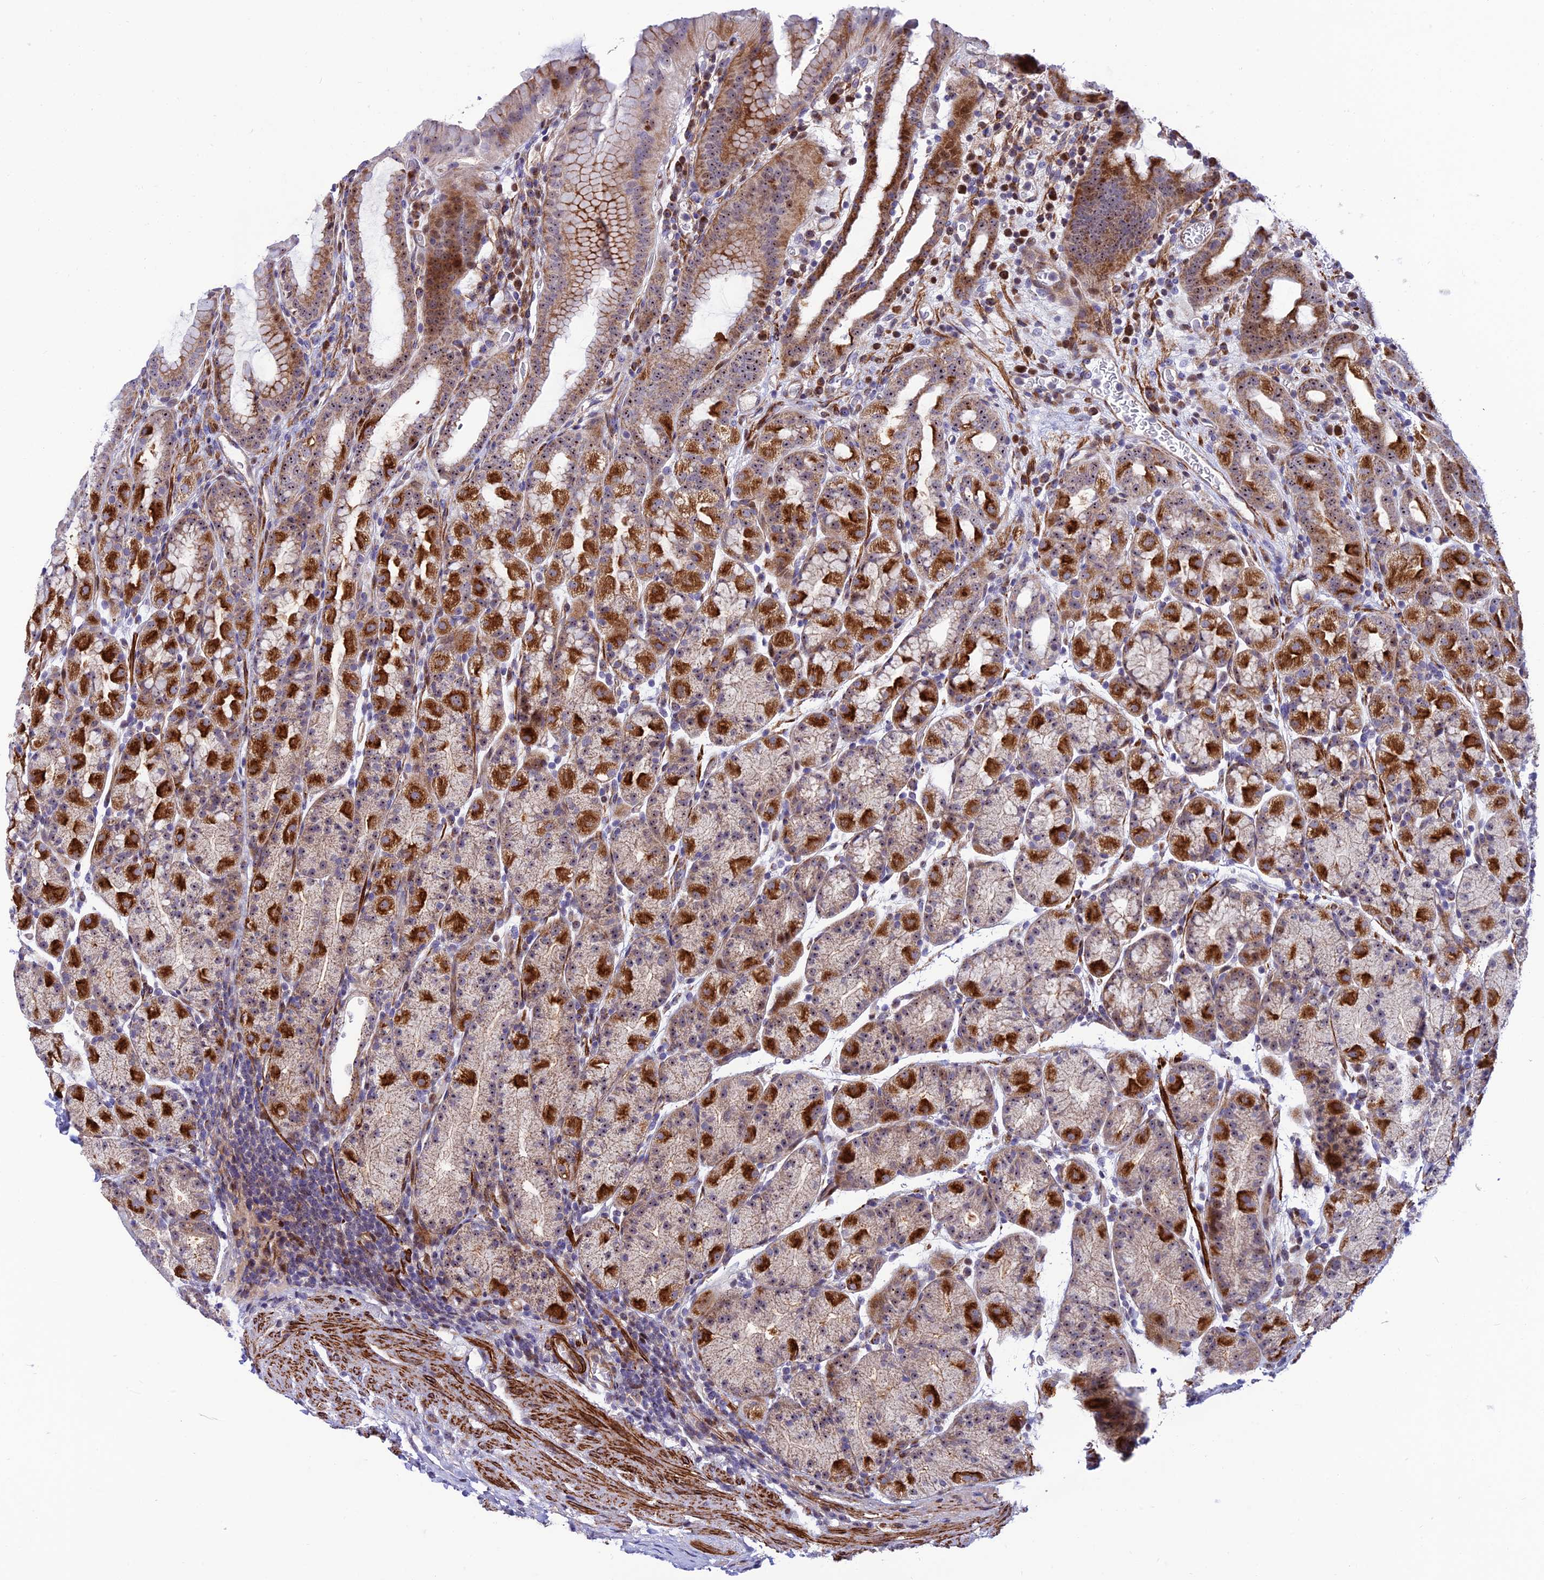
{"staining": {"intensity": "strong", "quantity": "25%-75%", "location": "cytoplasmic/membranous,nuclear"}, "tissue": "stomach", "cell_type": "Glandular cells", "image_type": "normal", "snomed": [{"axis": "morphology", "description": "Normal tissue, NOS"}, {"axis": "topography", "description": "Stomach, upper"}, {"axis": "topography", "description": "Stomach, lower"}, {"axis": "topography", "description": "Small intestine"}], "caption": "IHC of normal stomach shows high levels of strong cytoplasmic/membranous,nuclear staining in about 25%-75% of glandular cells. (DAB (3,3'-diaminobenzidine) = brown stain, brightfield microscopy at high magnification).", "gene": "KBTBD7", "patient": {"sex": "male", "age": 68}}